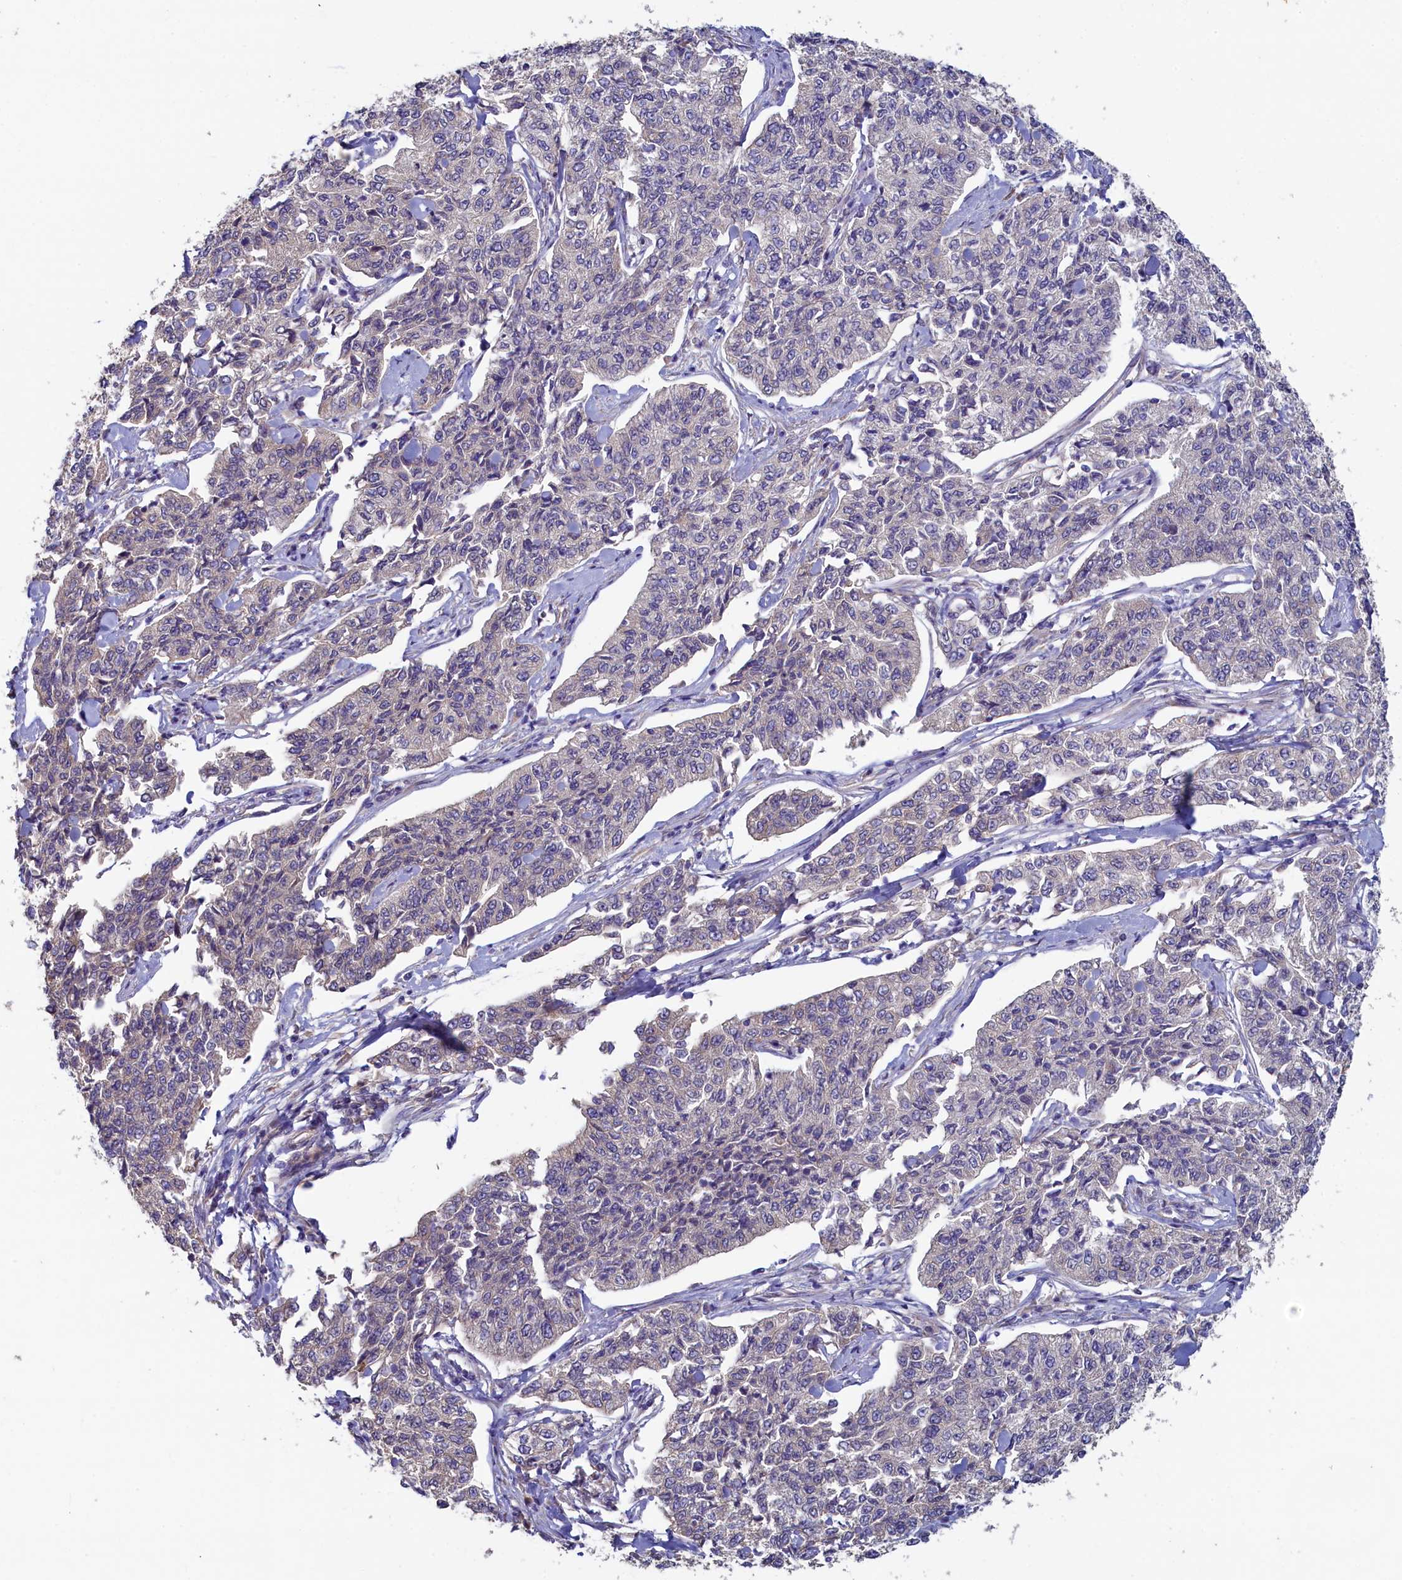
{"staining": {"intensity": "negative", "quantity": "none", "location": "none"}, "tissue": "cervical cancer", "cell_type": "Tumor cells", "image_type": "cancer", "snomed": [{"axis": "morphology", "description": "Squamous cell carcinoma, NOS"}, {"axis": "topography", "description": "Cervix"}], "caption": "The histopathology image exhibits no significant positivity in tumor cells of cervical cancer (squamous cell carcinoma).", "gene": "SPATA2L", "patient": {"sex": "female", "age": 35}}